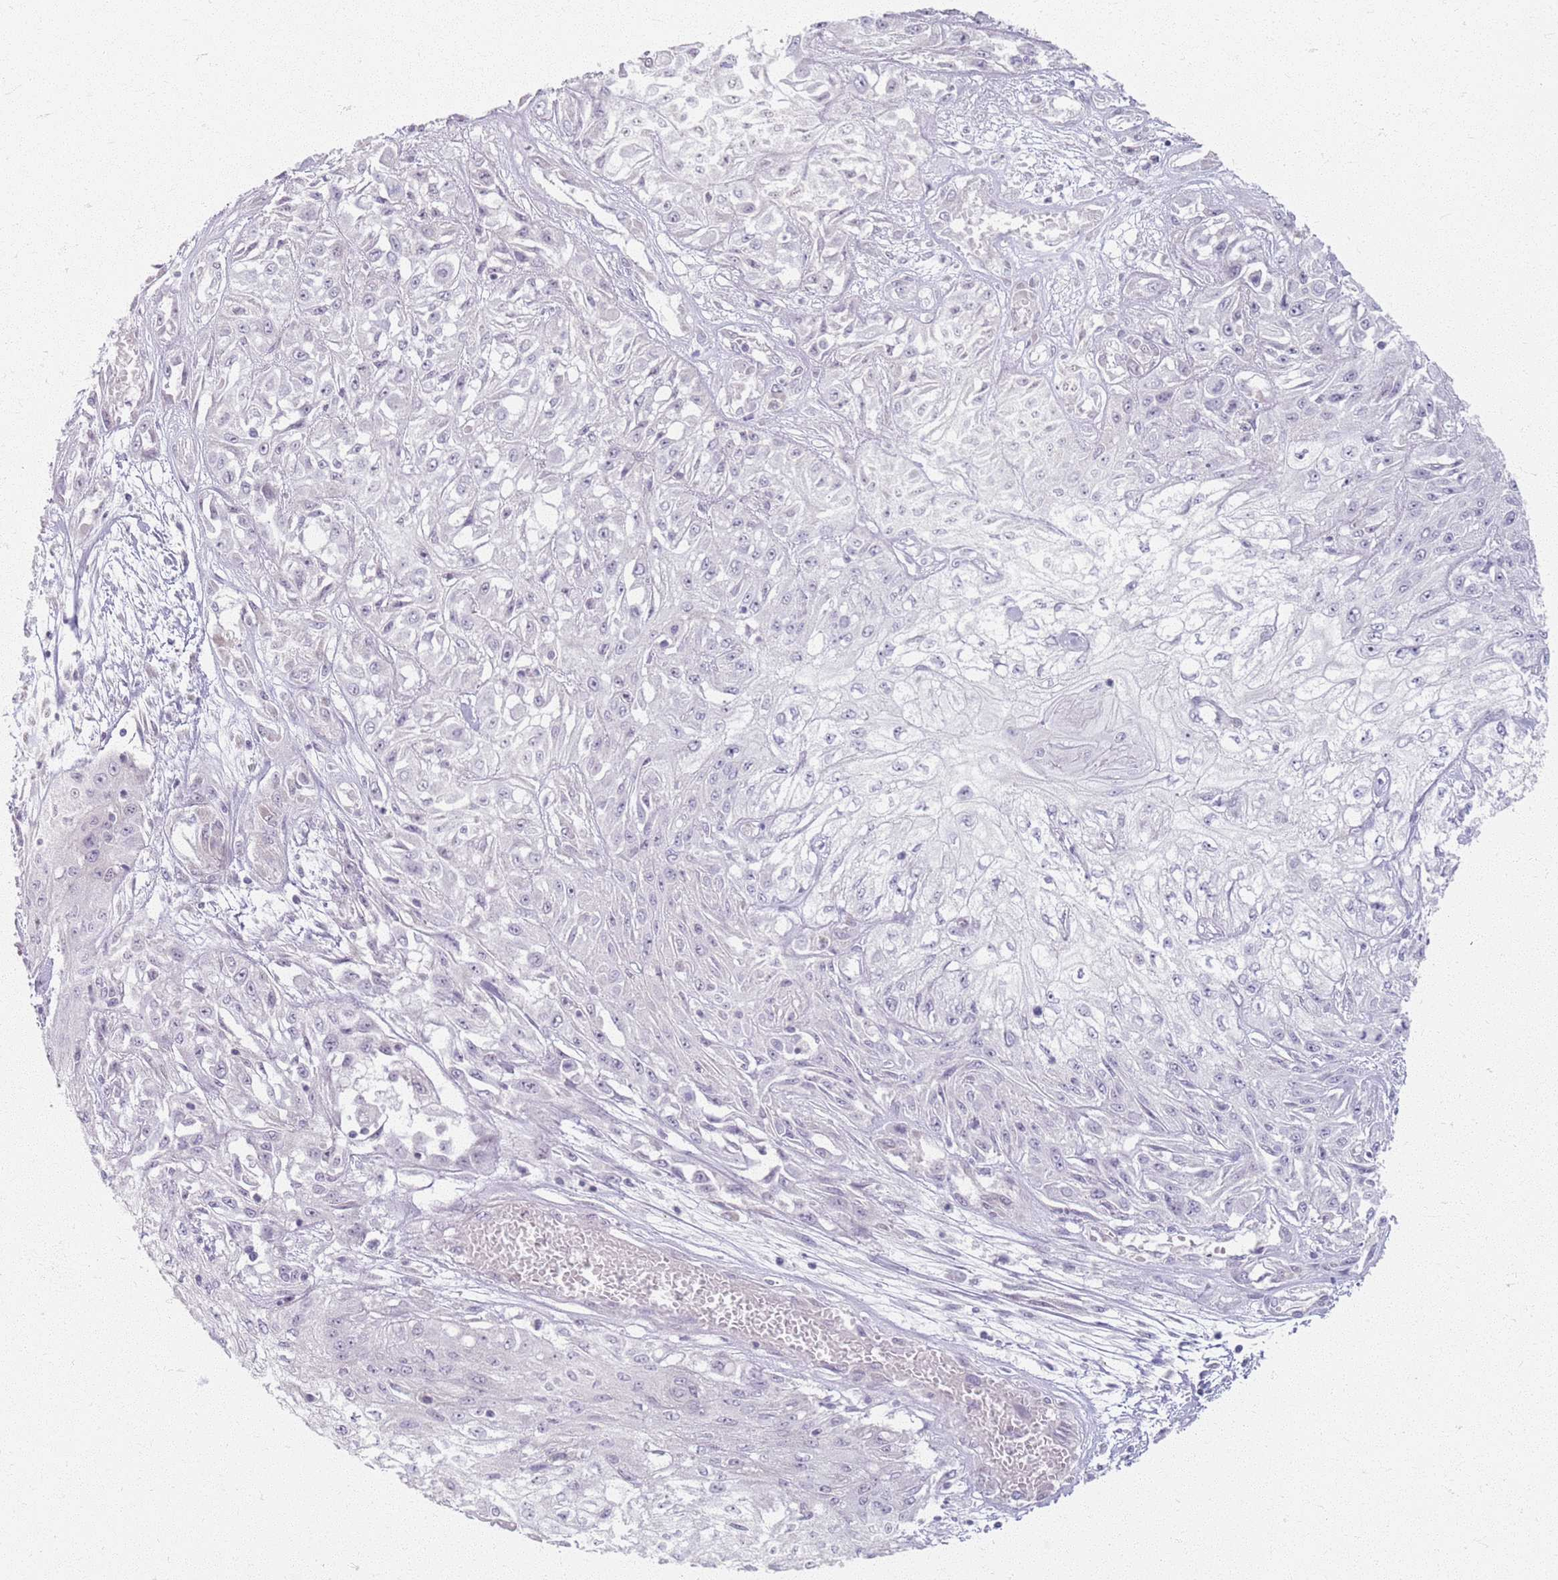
{"staining": {"intensity": "negative", "quantity": "none", "location": "none"}, "tissue": "skin cancer", "cell_type": "Tumor cells", "image_type": "cancer", "snomed": [{"axis": "morphology", "description": "Squamous cell carcinoma, NOS"}, {"axis": "morphology", "description": "Squamous cell carcinoma, metastatic, NOS"}, {"axis": "topography", "description": "Skin"}, {"axis": "topography", "description": "Lymph node"}], "caption": "There is no significant positivity in tumor cells of squamous cell carcinoma (skin). (DAB immunohistochemistry (IHC) with hematoxylin counter stain).", "gene": "CRIPT", "patient": {"sex": "male", "age": 75}}